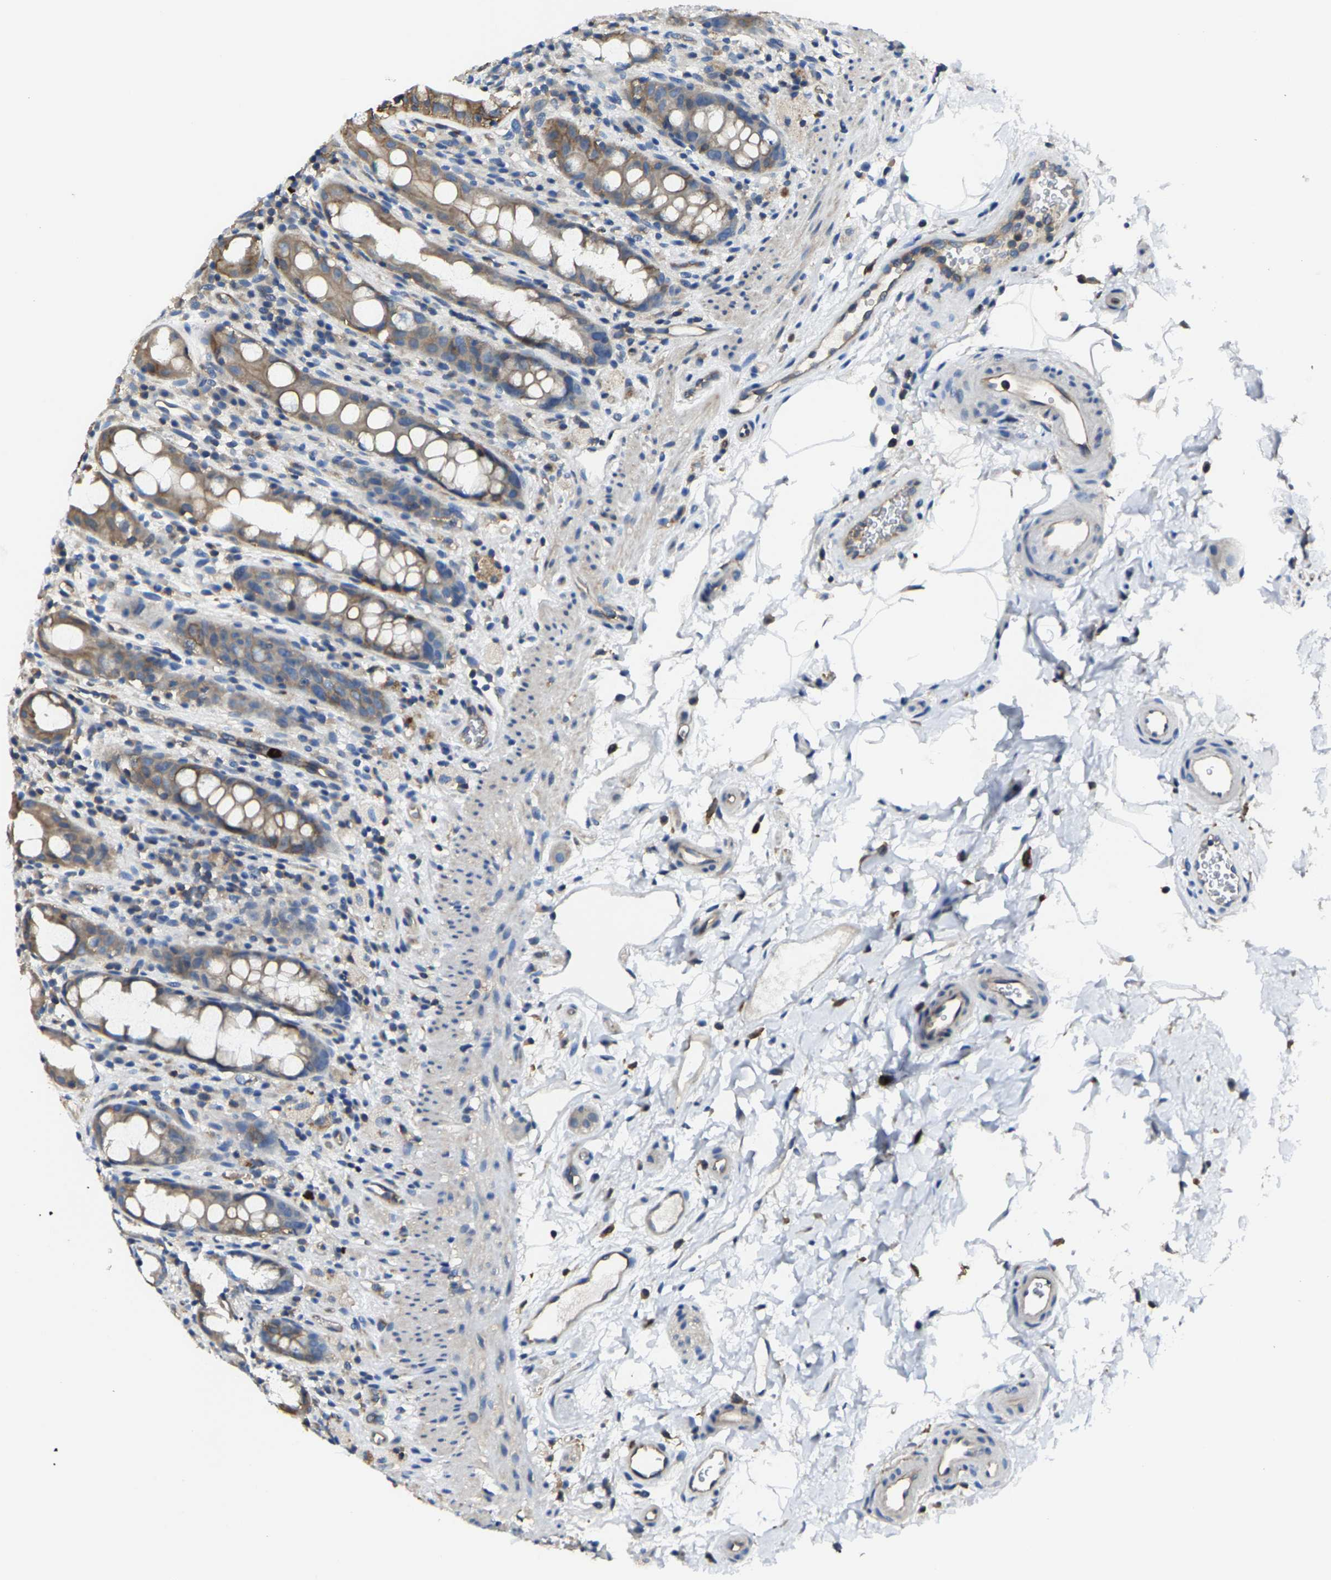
{"staining": {"intensity": "moderate", "quantity": ">75%", "location": "cytoplasmic/membranous"}, "tissue": "rectum", "cell_type": "Glandular cells", "image_type": "normal", "snomed": [{"axis": "morphology", "description": "Normal tissue, NOS"}, {"axis": "topography", "description": "Rectum"}], "caption": "Protein analysis of benign rectum exhibits moderate cytoplasmic/membranous staining in about >75% of glandular cells.", "gene": "TRAF6", "patient": {"sex": "male", "age": 44}}